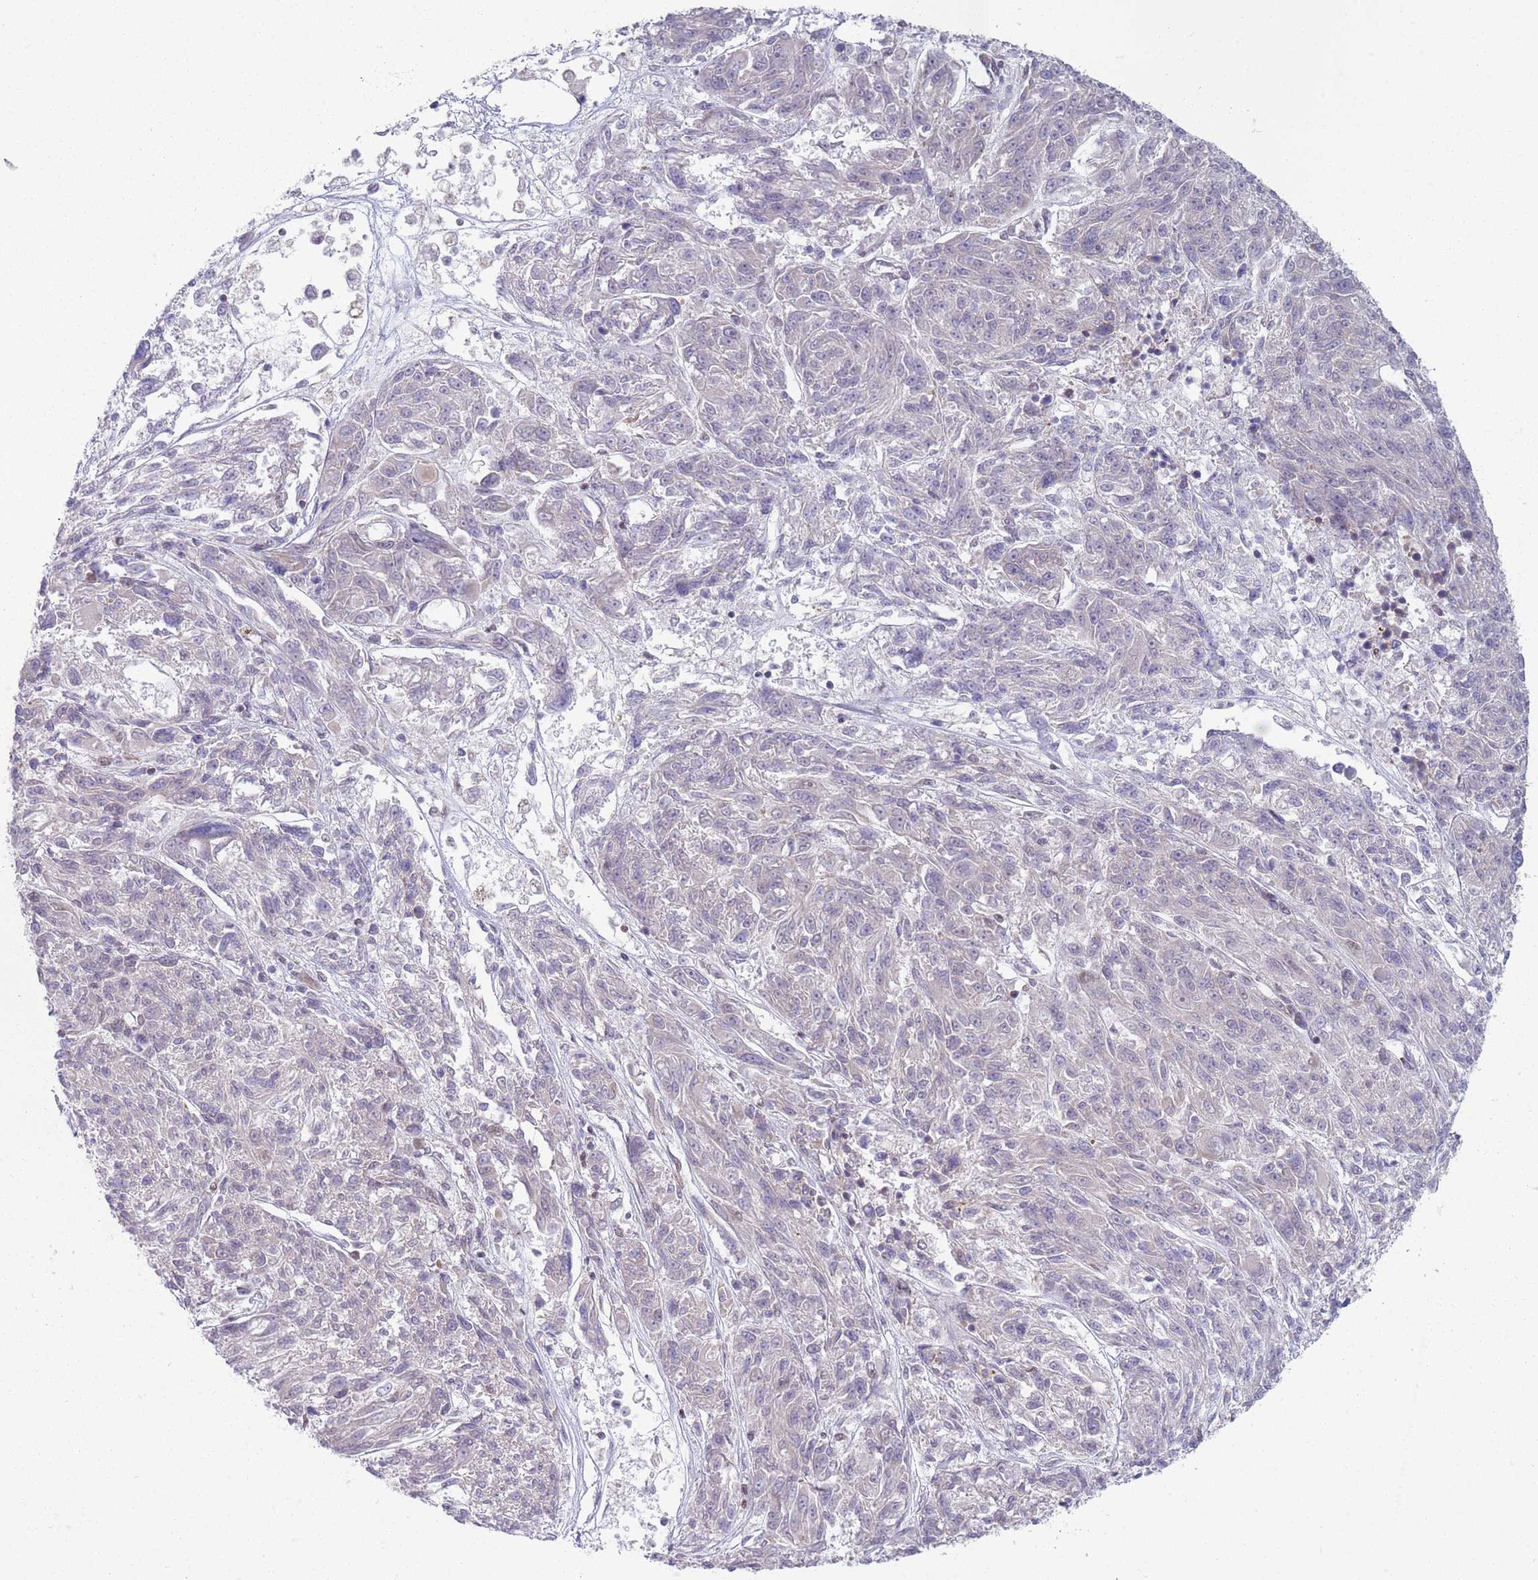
{"staining": {"intensity": "moderate", "quantity": "<25%", "location": "cytoplasmic/membranous"}, "tissue": "melanoma", "cell_type": "Tumor cells", "image_type": "cancer", "snomed": [{"axis": "morphology", "description": "Malignant melanoma, NOS"}, {"axis": "topography", "description": "Skin"}], "caption": "Immunohistochemical staining of melanoma displays low levels of moderate cytoplasmic/membranous positivity in about <25% of tumor cells.", "gene": "VRK2", "patient": {"sex": "male", "age": 53}}